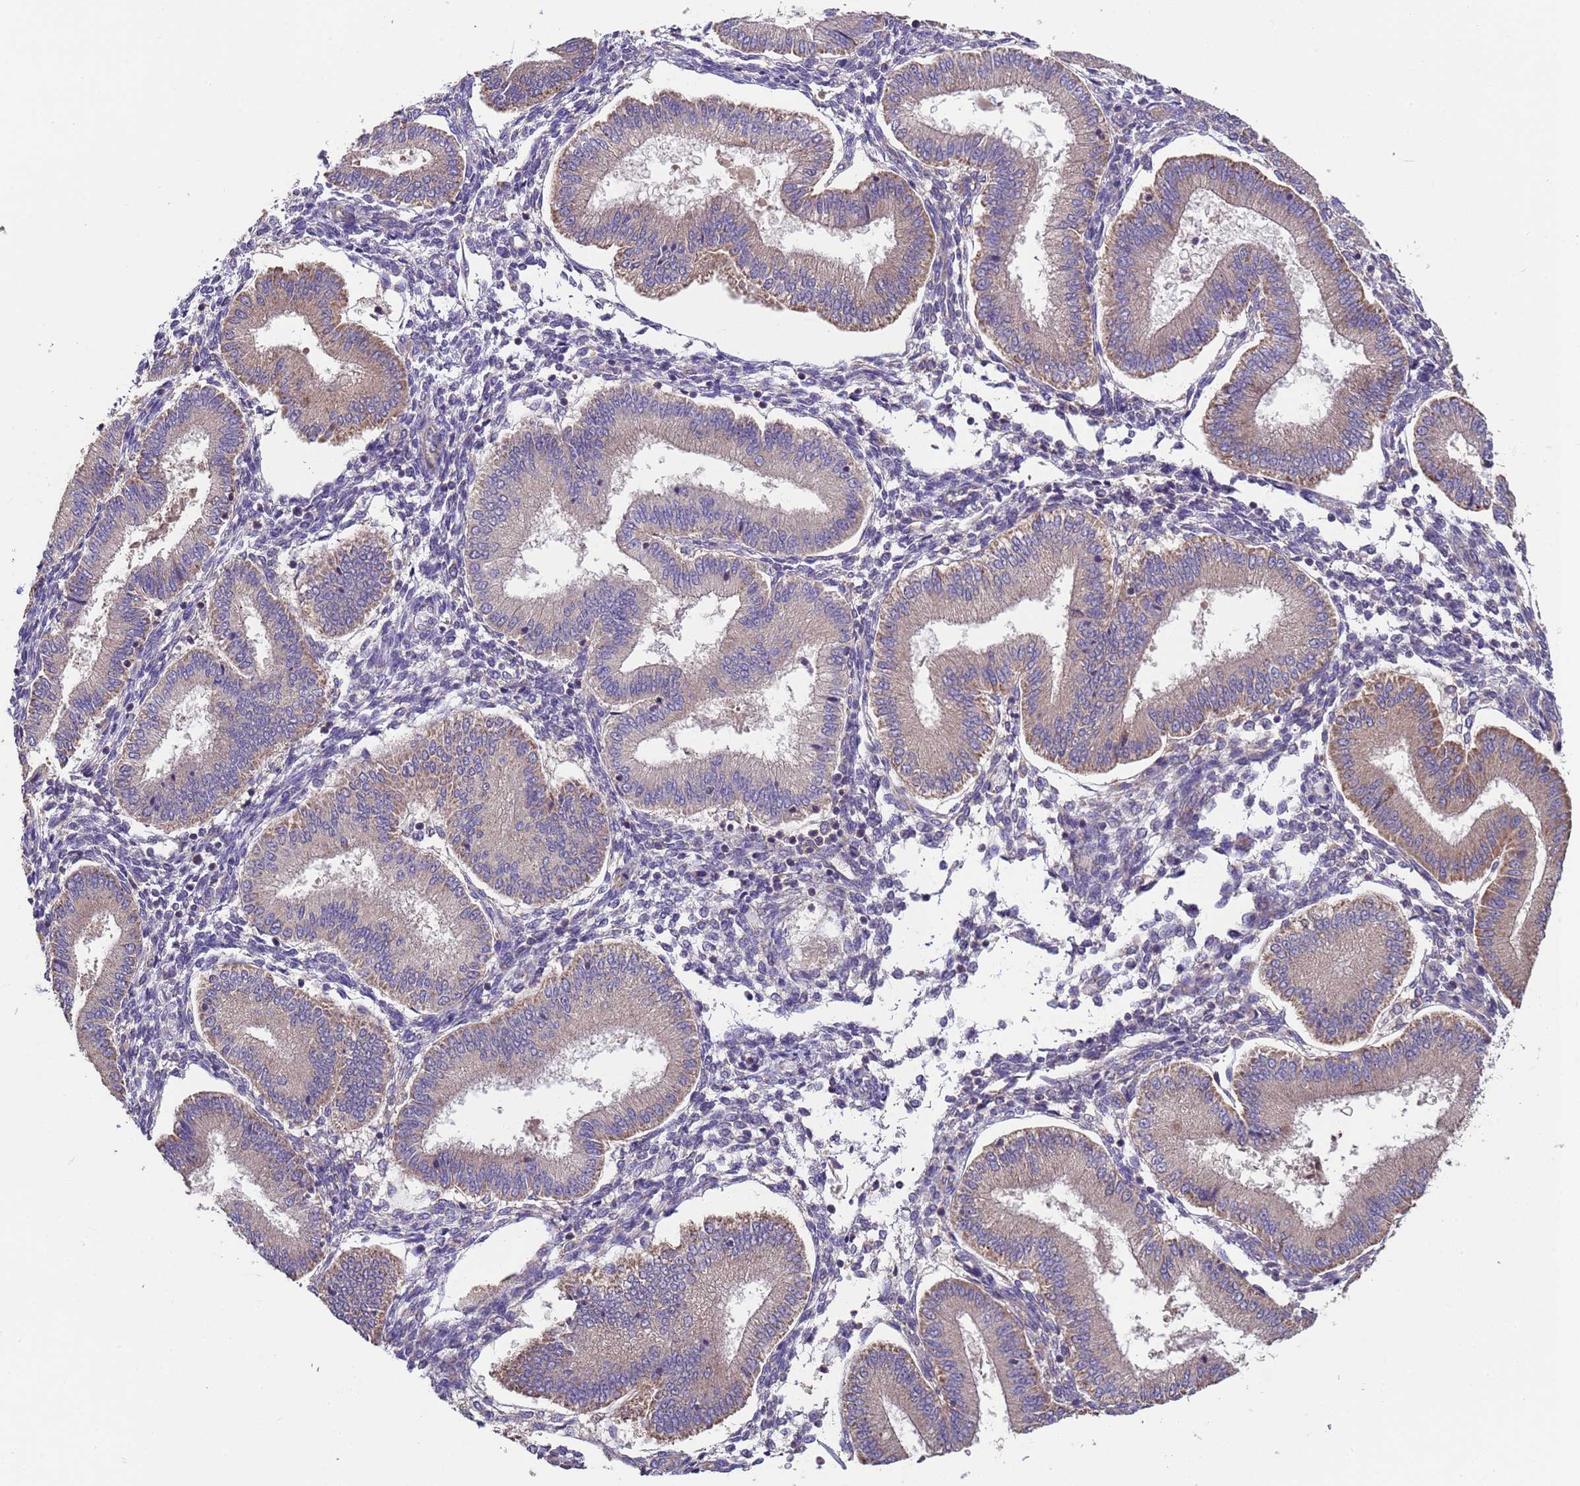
{"staining": {"intensity": "negative", "quantity": "none", "location": "none"}, "tissue": "endometrium", "cell_type": "Cells in endometrial stroma", "image_type": "normal", "snomed": [{"axis": "morphology", "description": "Normal tissue, NOS"}, {"axis": "topography", "description": "Endometrium"}], "caption": "The IHC photomicrograph has no significant staining in cells in endometrial stroma of endometrium.", "gene": "EEF1AKMT1", "patient": {"sex": "female", "age": 39}}